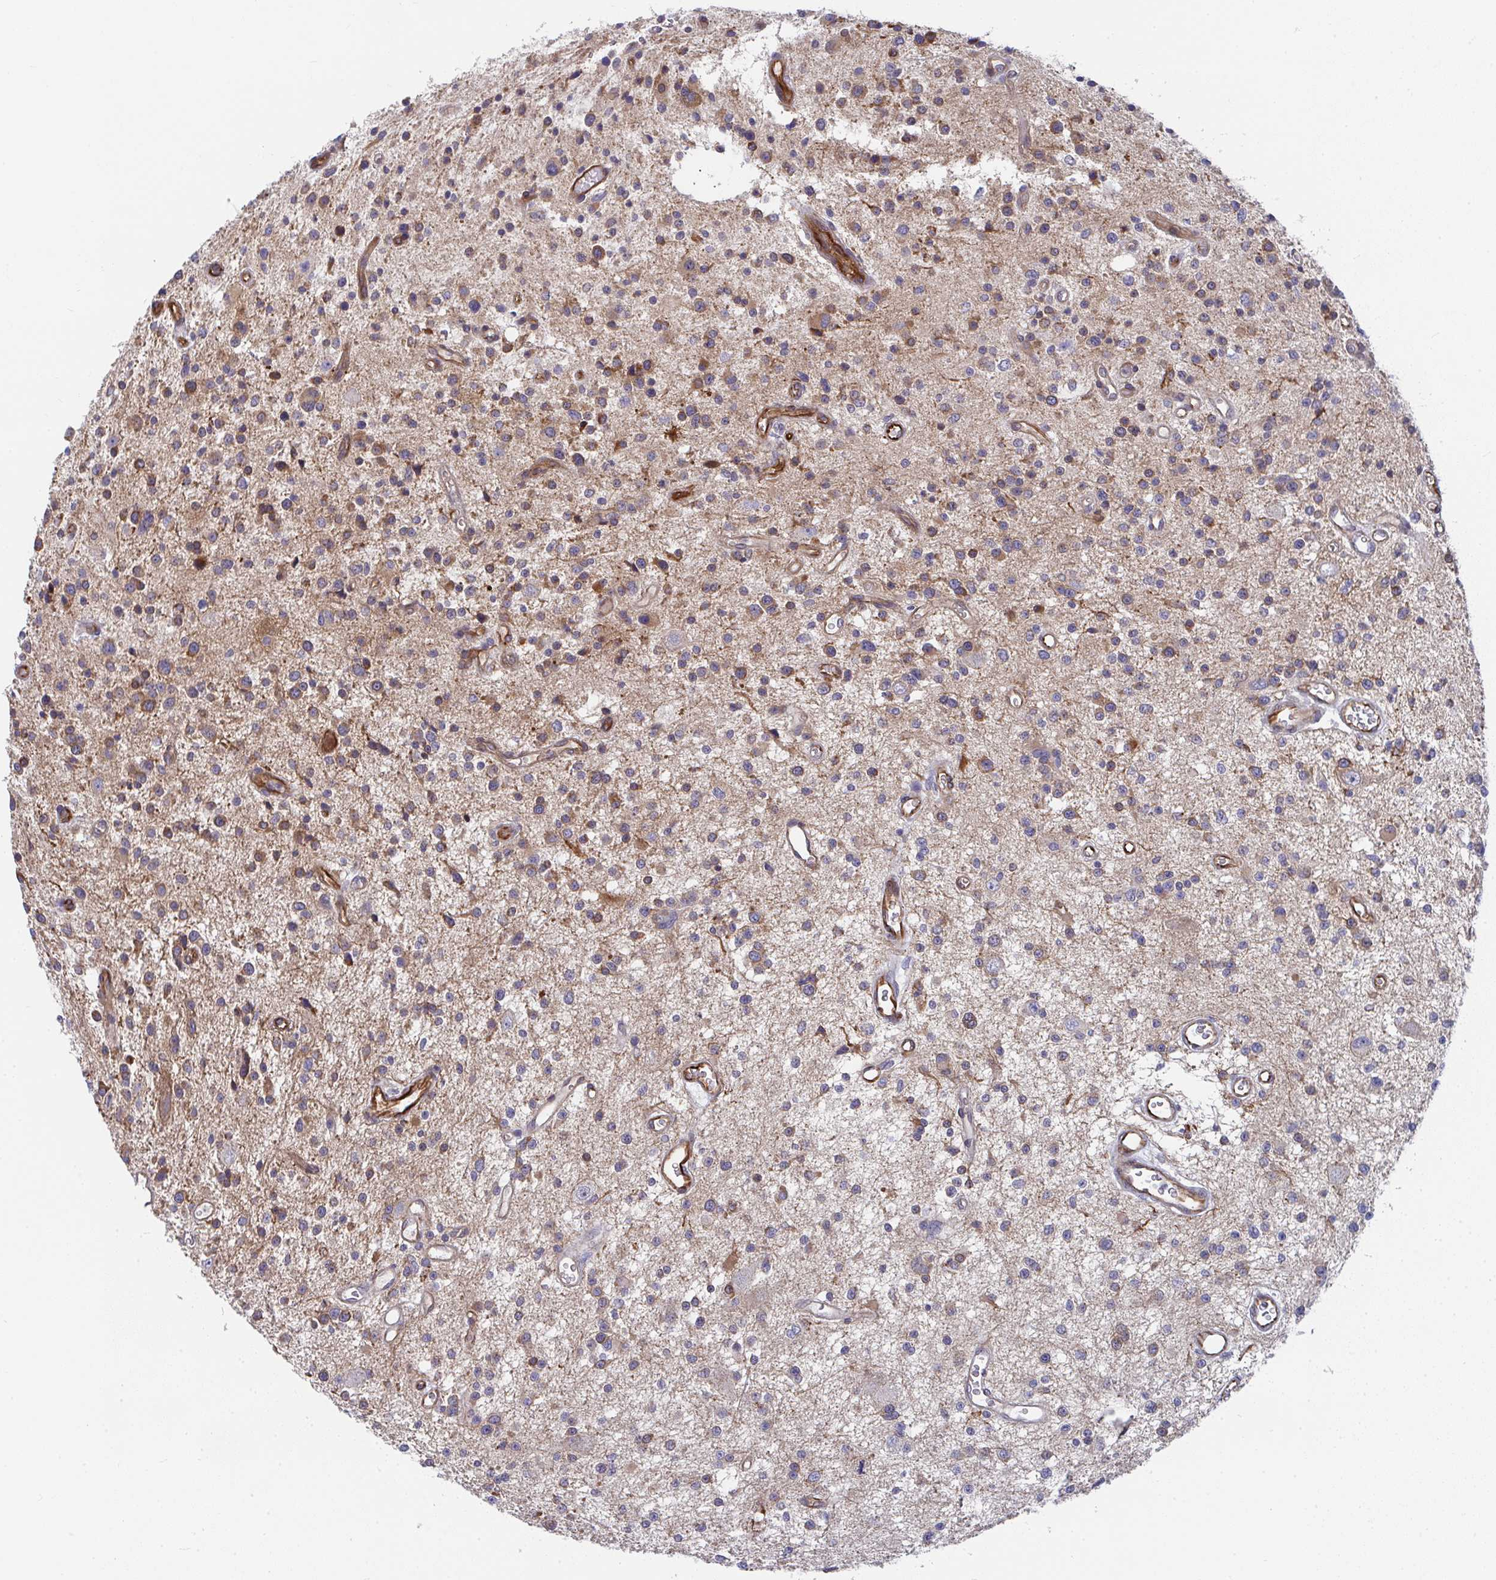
{"staining": {"intensity": "moderate", "quantity": "25%-75%", "location": "cytoplasmic/membranous"}, "tissue": "glioma", "cell_type": "Tumor cells", "image_type": "cancer", "snomed": [{"axis": "morphology", "description": "Glioma, malignant, Low grade"}, {"axis": "topography", "description": "Brain"}], "caption": "DAB immunohistochemical staining of glioma displays moderate cytoplasmic/membranous protein staining in about 25%-75% of tumor cells.", "gene": "EIF1AD", "patient": {"sex": "male", "age": 43}}